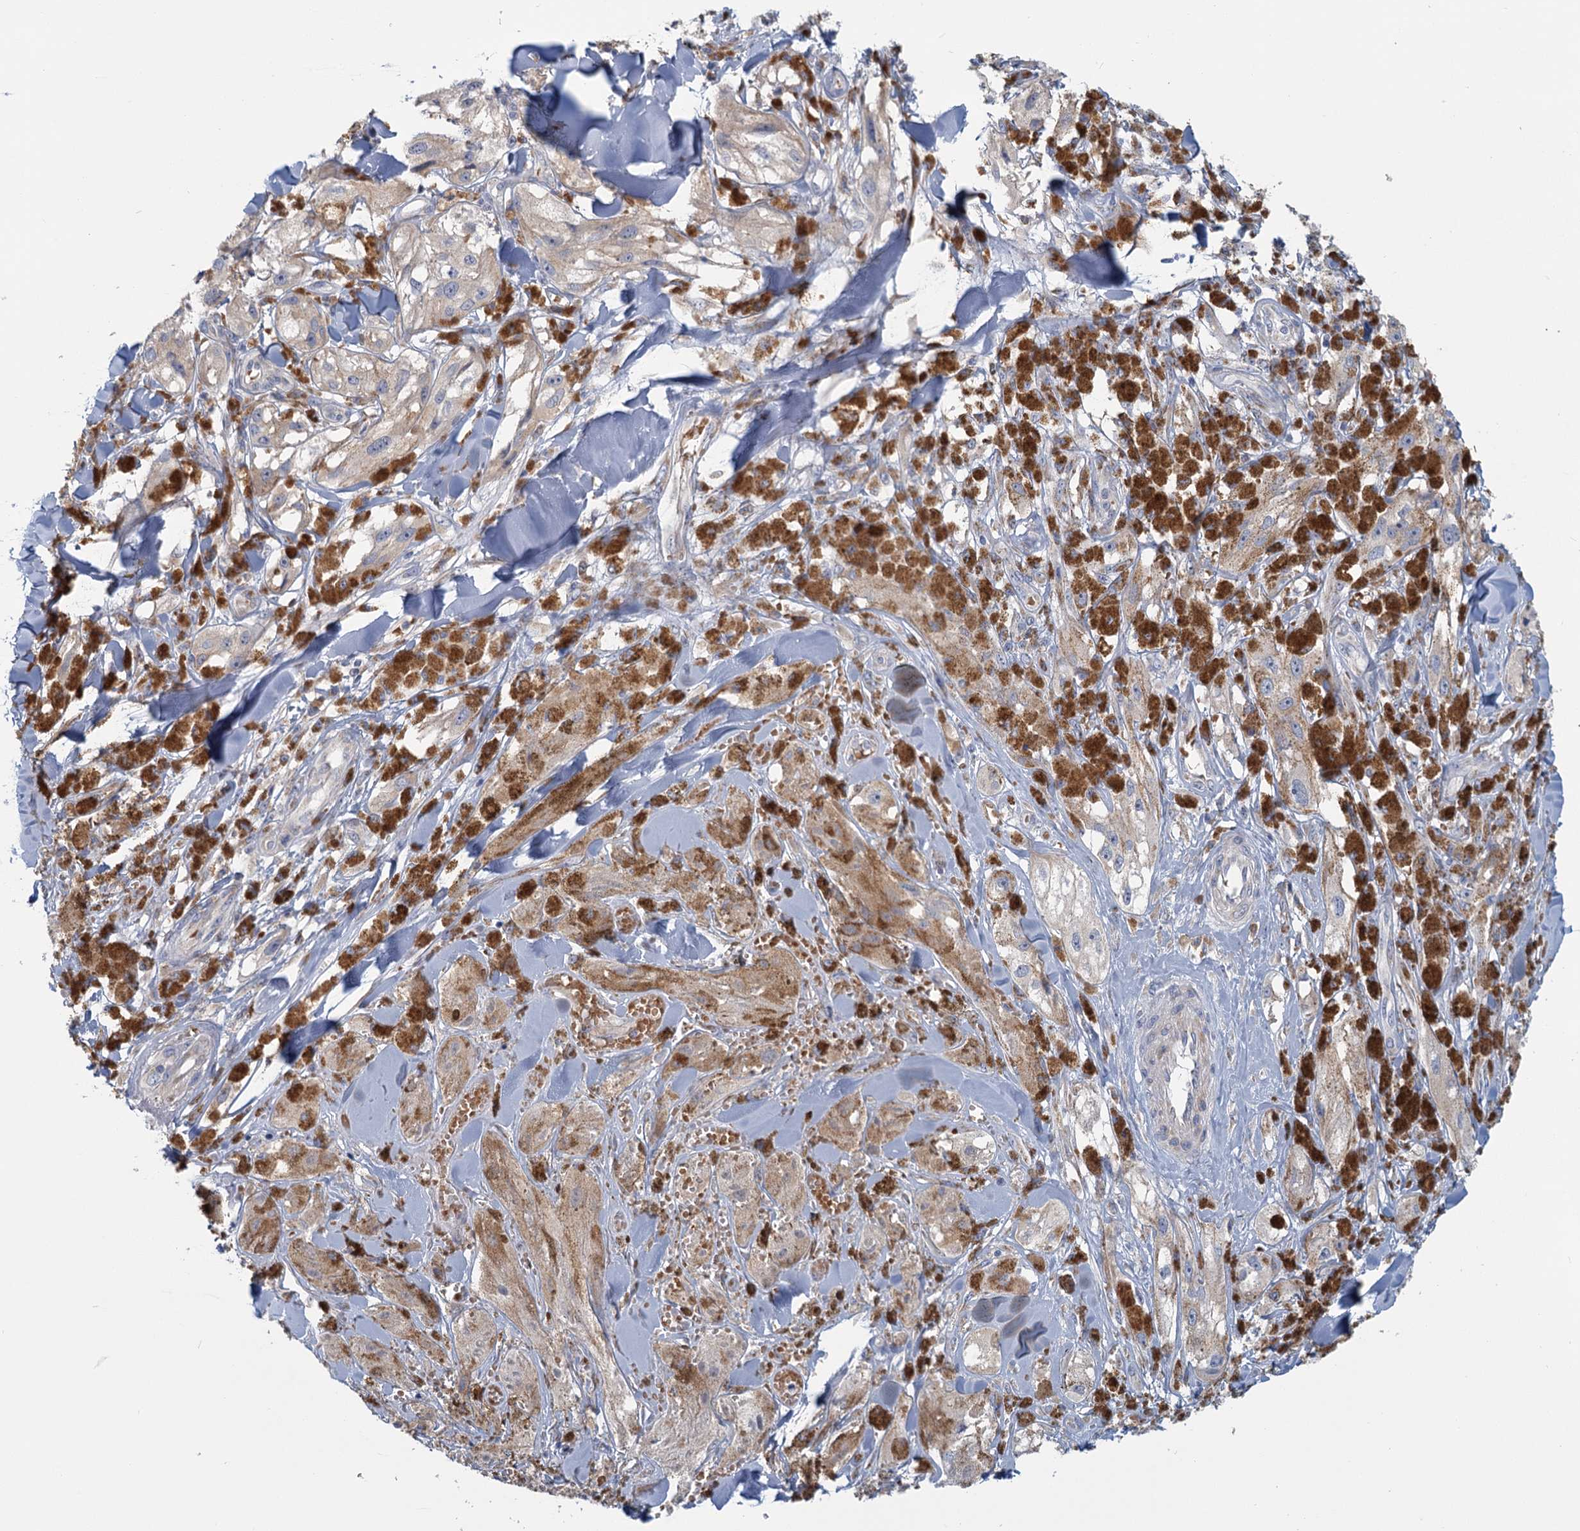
{"staining": {"intensity": "negative", "quantity": "none", "location": "none"}, "tissue": "melanoma", "cell_type": "Tumor cells", "image_type": "cancer", "snomed": [{"axis": "morphology", "description": "Malignant melanoma, NOS"}, {"axis": "topography", "description": "Skin"}], "caption": "IHC of human malignant melanoma exhibits no staining in tumor cells.", "gene": "ANKRD16", "patient": {"sex": "male", "age": 88}}